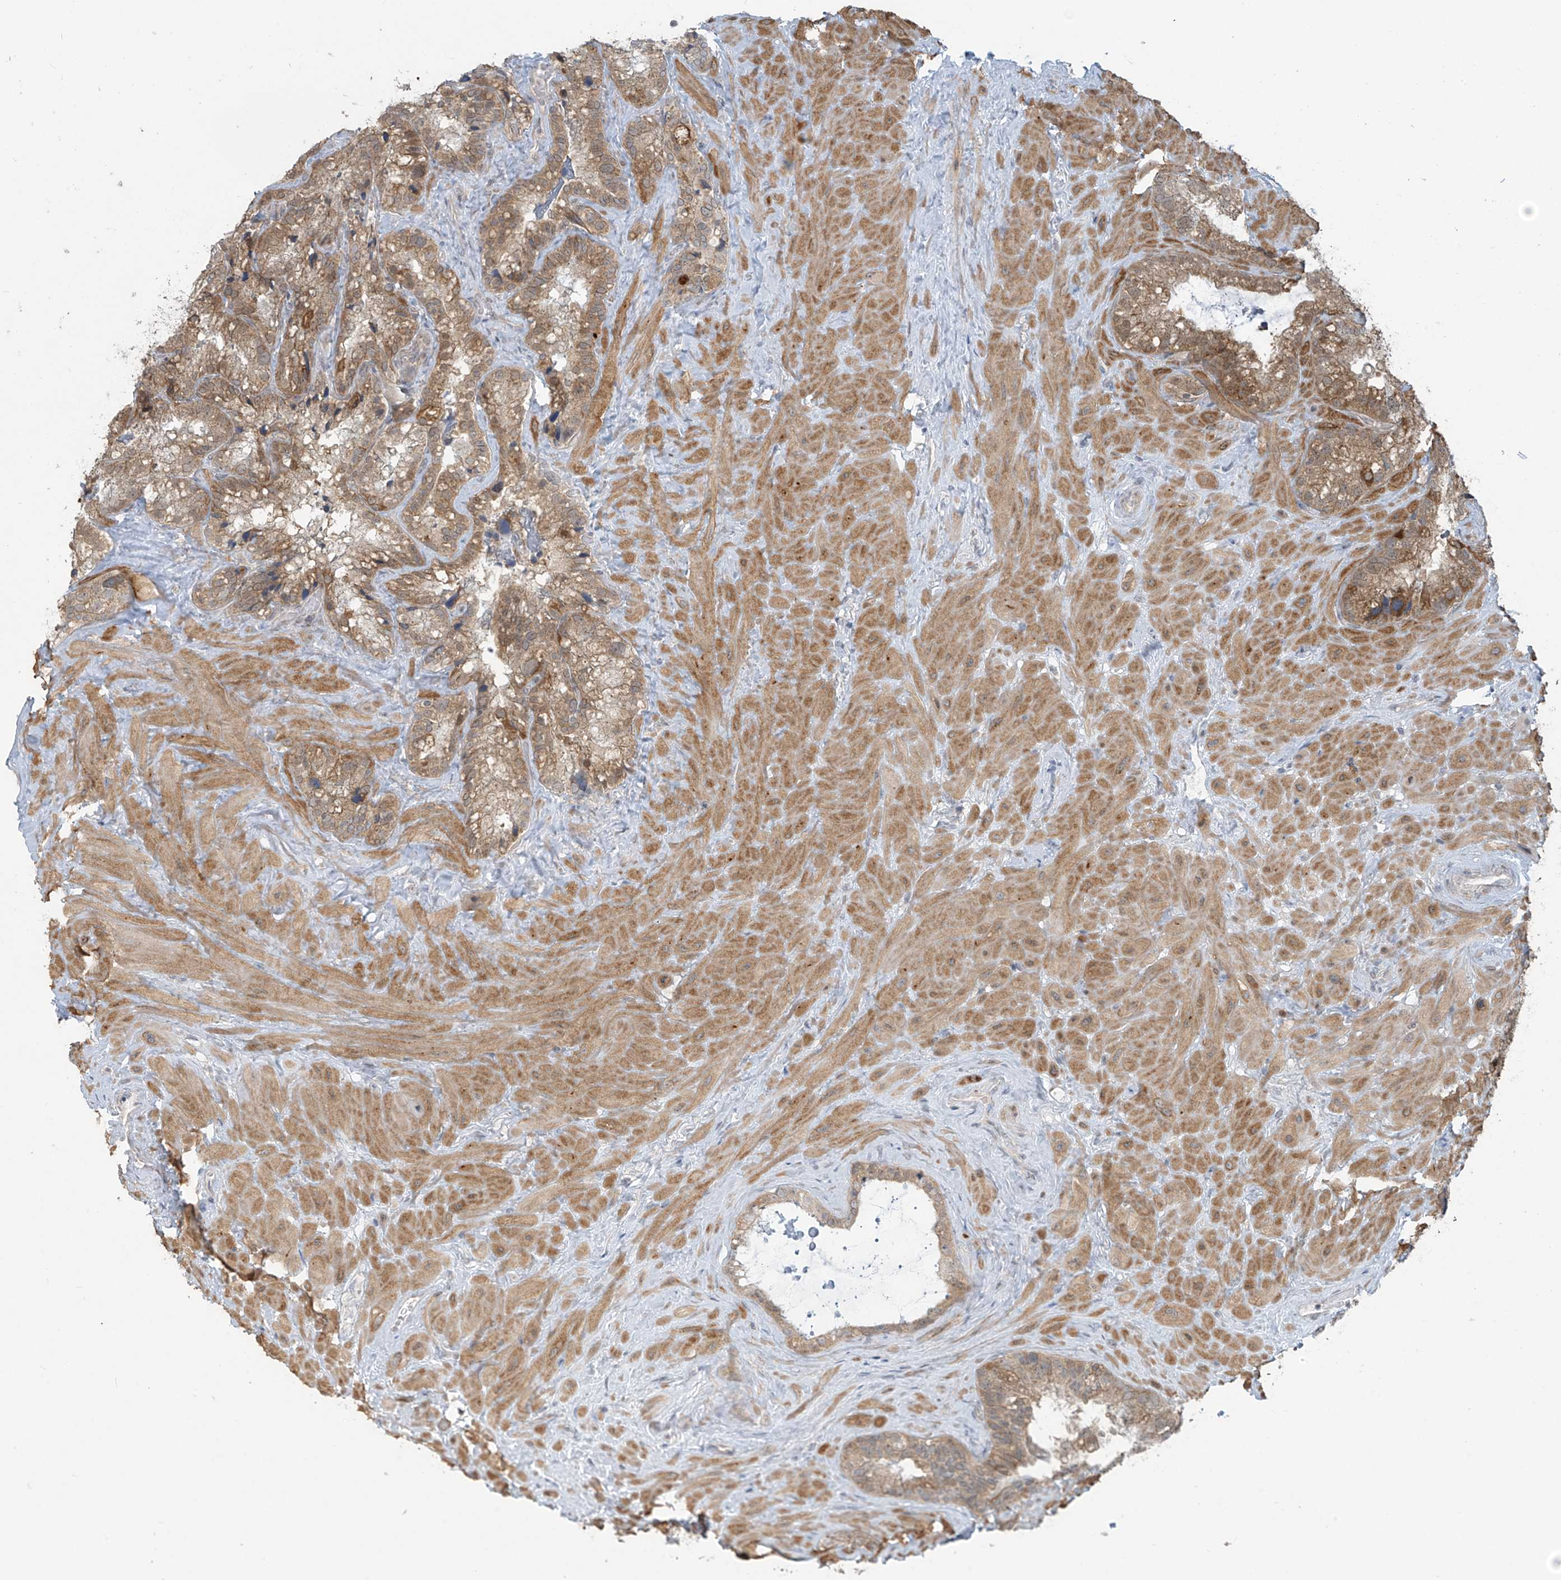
{"staining": {"intensity": "weak", "quantity": ">75%", "location": "cytoplasmic/membranous"}, "tissue": "seminal vesicle", "cell_type": "Glandular cells", "image_type": "normal", "snomed": [{"axis": "morphology", "description": "Normal tissue, NOS"}, {"axis": "topography", "description": "Prostate"}, {"axis": "topography", "description": "Seminal veicle"}], "caption": "Immunohistochemistry image of unremarkable seminal vesicle: human seminal vesicle stained using immunohistochemistry demonstrates low levels of weak protein expression localized specifically in the cytoplasmic/membranous of glandular cells, appearing as a cytoplasmic/membranous brown color.", "gene": "HDDC2", "patient": {"sex": "male", "age": 68}}